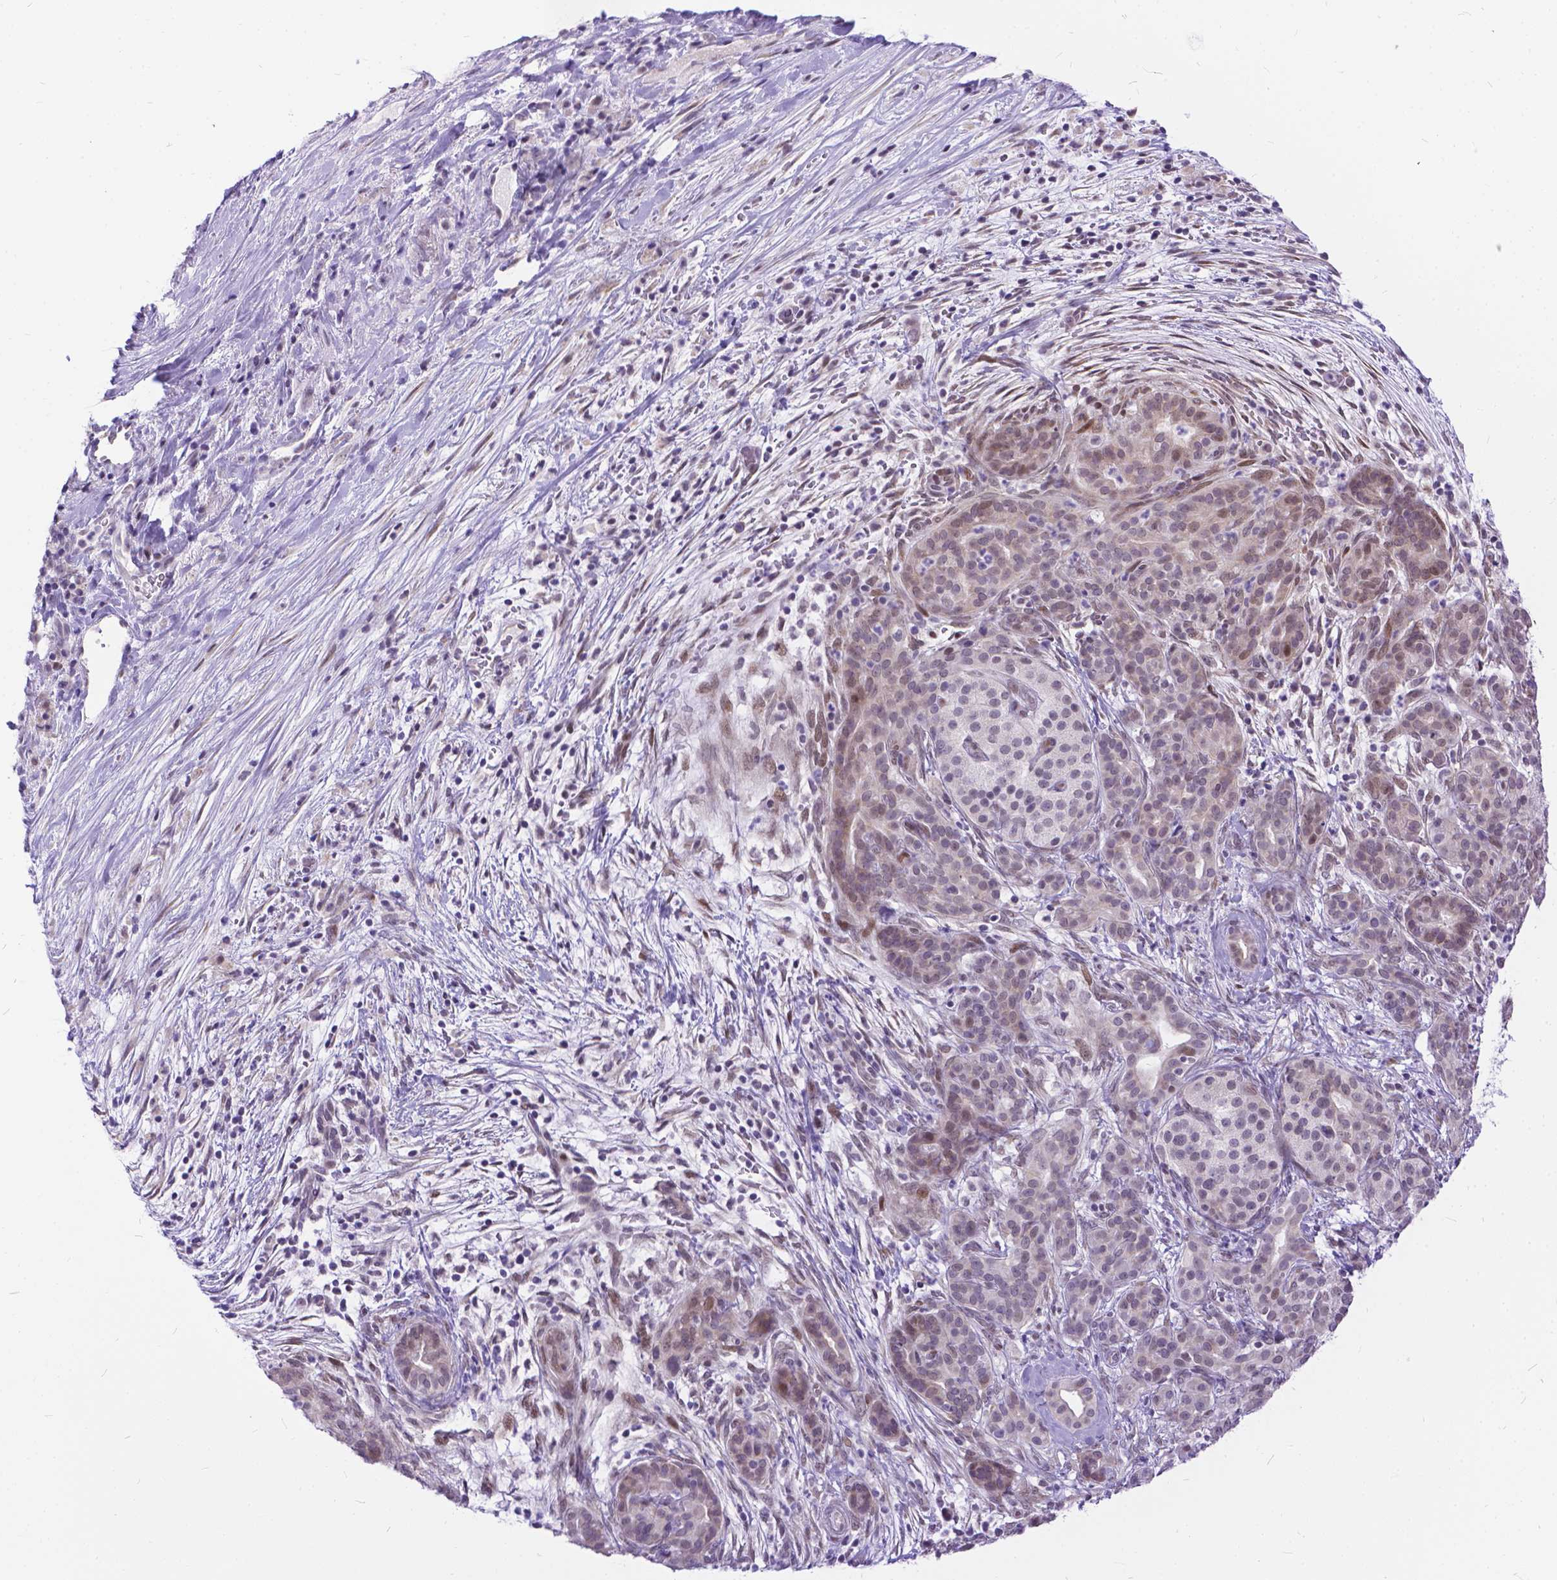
{"staining": {"intensity": "weak", "quantity": "25%-75%", "location": "cytoplasmic/membranous,nuclear"}, "tissue": "pancreatic cancer", "cell_type": "Tumor cells", "image_type": "cancer", "snomed": [{"axis": "morphology", "description": "Adenocarcinoma, NOS"}, {"axis": "topography", "description": "Pancreas"}], "caption": "The histopathology image exhibits a brown stain indicating the presence of a protein in the cytoplasmic/membranous and nuclear of tumor cells in pancreatic cancer. (DAB IHC with brightfield microscopy, high magnification).", "gene": "FAM124B", "patient": {"sex": "male", "age": 44}}